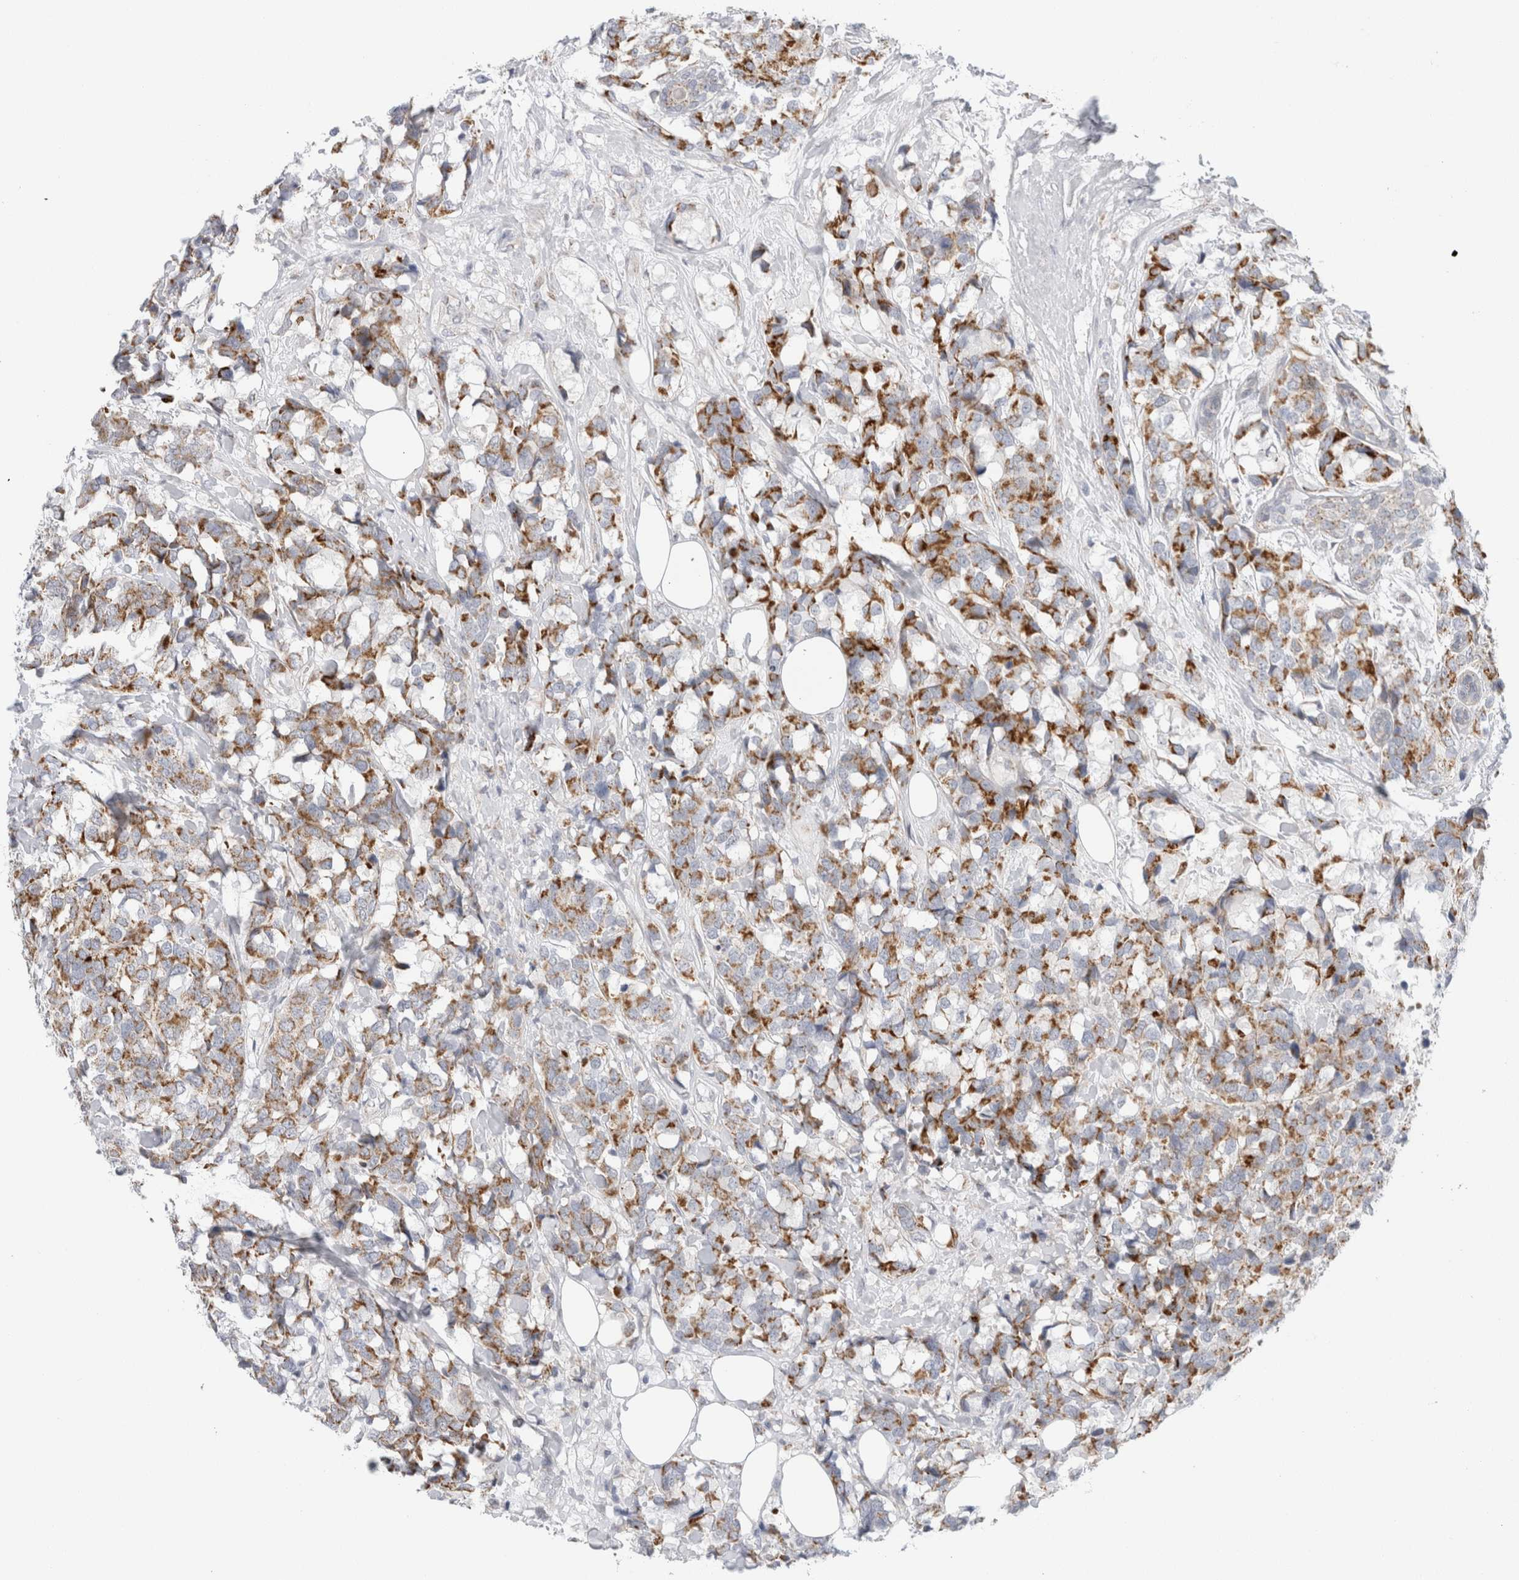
{"staining": {"intensity": "moderate", "quantity": ">75%", "location": "cytoplasmic/membranous"}, "tissue": "breast cancer", "cell_type": "Tumor cells", "image_type": "cancer", "snomed": [{"axis": "morphology", "description": "Lobular carcinoma"}, {"axis": "topography", "description": "Breast"}], "caption": "Approximately >75% of tumor cells in human breast cancer reveal moderate cytoplasmic/membranous protein expression as visualized by brown immunohistochemical staining.", "gene": "FAHD1", "patient": {"sex": "female", "age": 59}}